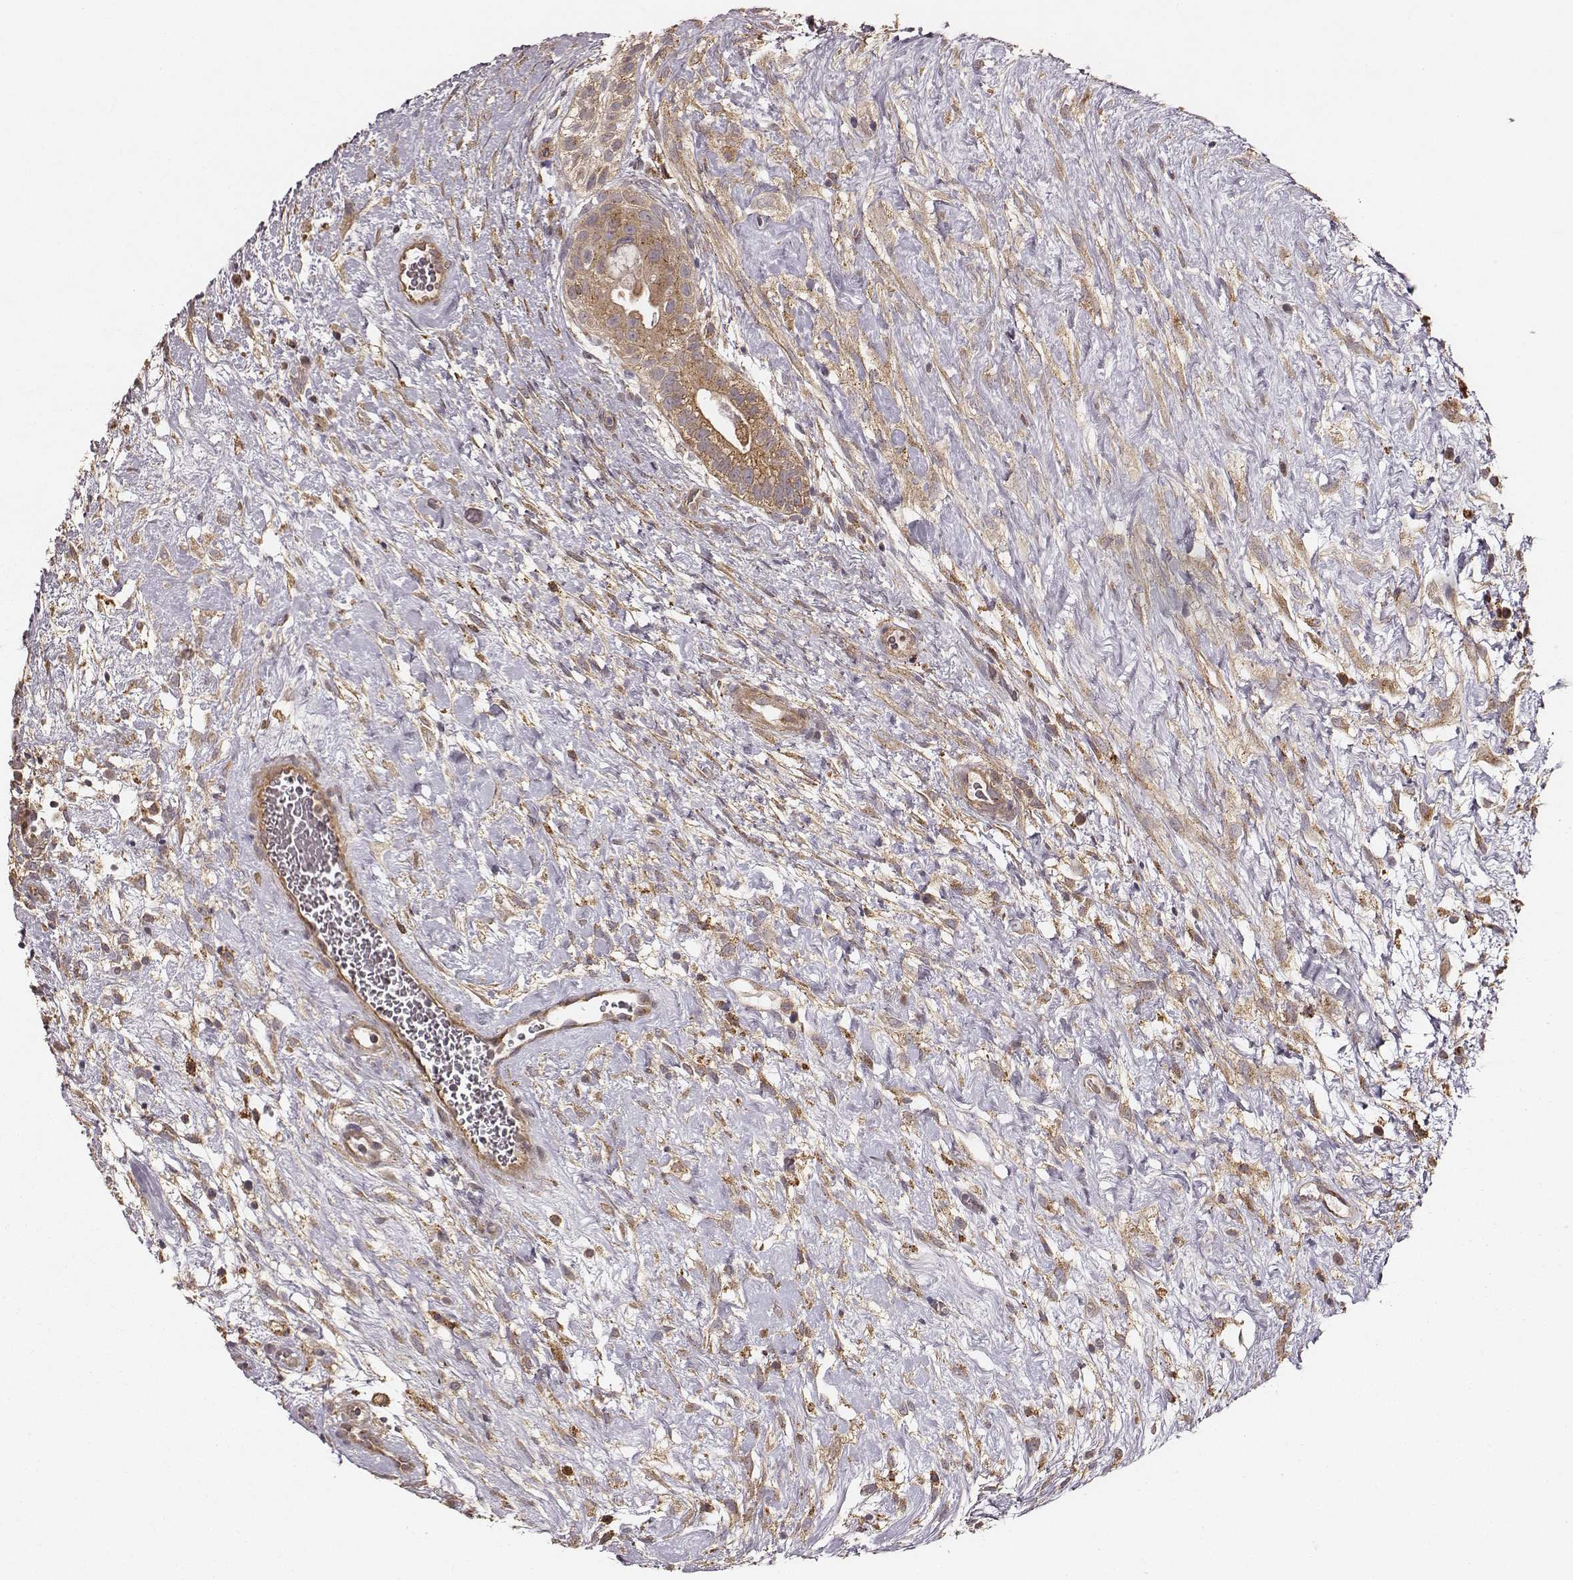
{"staining": {"intensity": "moderate", "quantity": ">75%", "location": "cytoplasmic/membranous"}, "tissue": "testis cancer", "cell_type": "Tumor cells", "image_type": "cancer", "snomed": [{"axis": "morphology", "description": "Normal tissue, NOS"}, {"axis": "morphology", "description": "Carcinoma, Embryonal, NOS"}, {"axis": "topography", "description": "Testis"}], "caption": "A photomicrograph showing moderate cytoplasmic/membranous staining in approximately >75% of tumor cells in testis embryonal carcinoma, as visualized by brown immunohistochemical staining.", "gene": "VPS26A", "patient": {"sex": "male", "age": 32}}